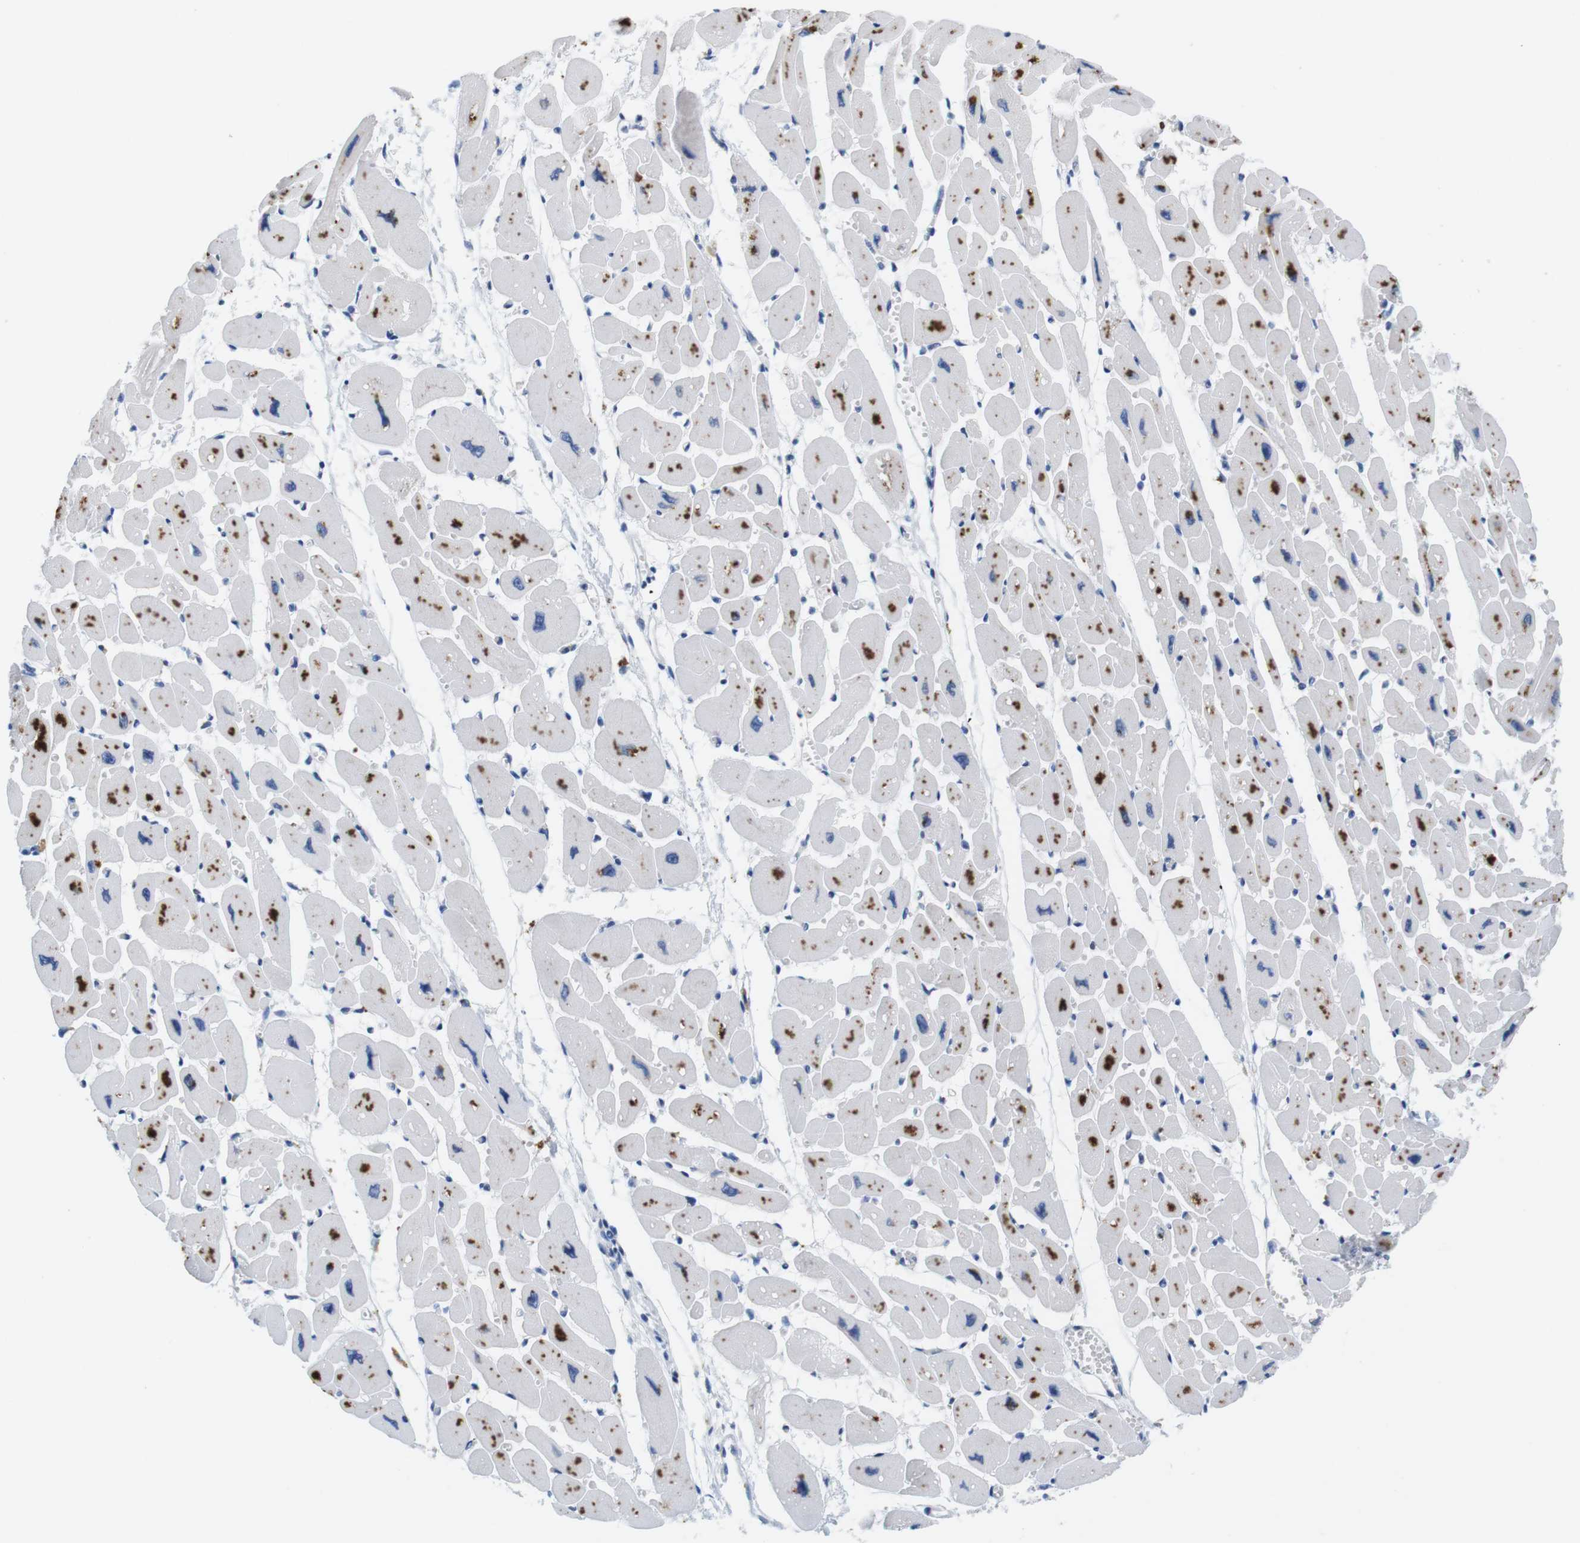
{"staining": {"intensity": "moderate", "quantity": "25%-75%", "location": "cytoplasmic/membranous"}, "tissue": "heart muscle", "cell_type": "Cardiomyocytes", "image_type": "normal", "snomed": [{"axis": "morphology", "description": "Normal tissue, NOS"}, {"axis": "topography", "description": "Heart"}], "caption": "Protein staining of normal heart muscle shows moderate cytoplasmic/membranous staining in about 25%-75% of cardiomyocytes.", "gene": "CNGA2", "patient": {"sex": "female", "age": 54}}